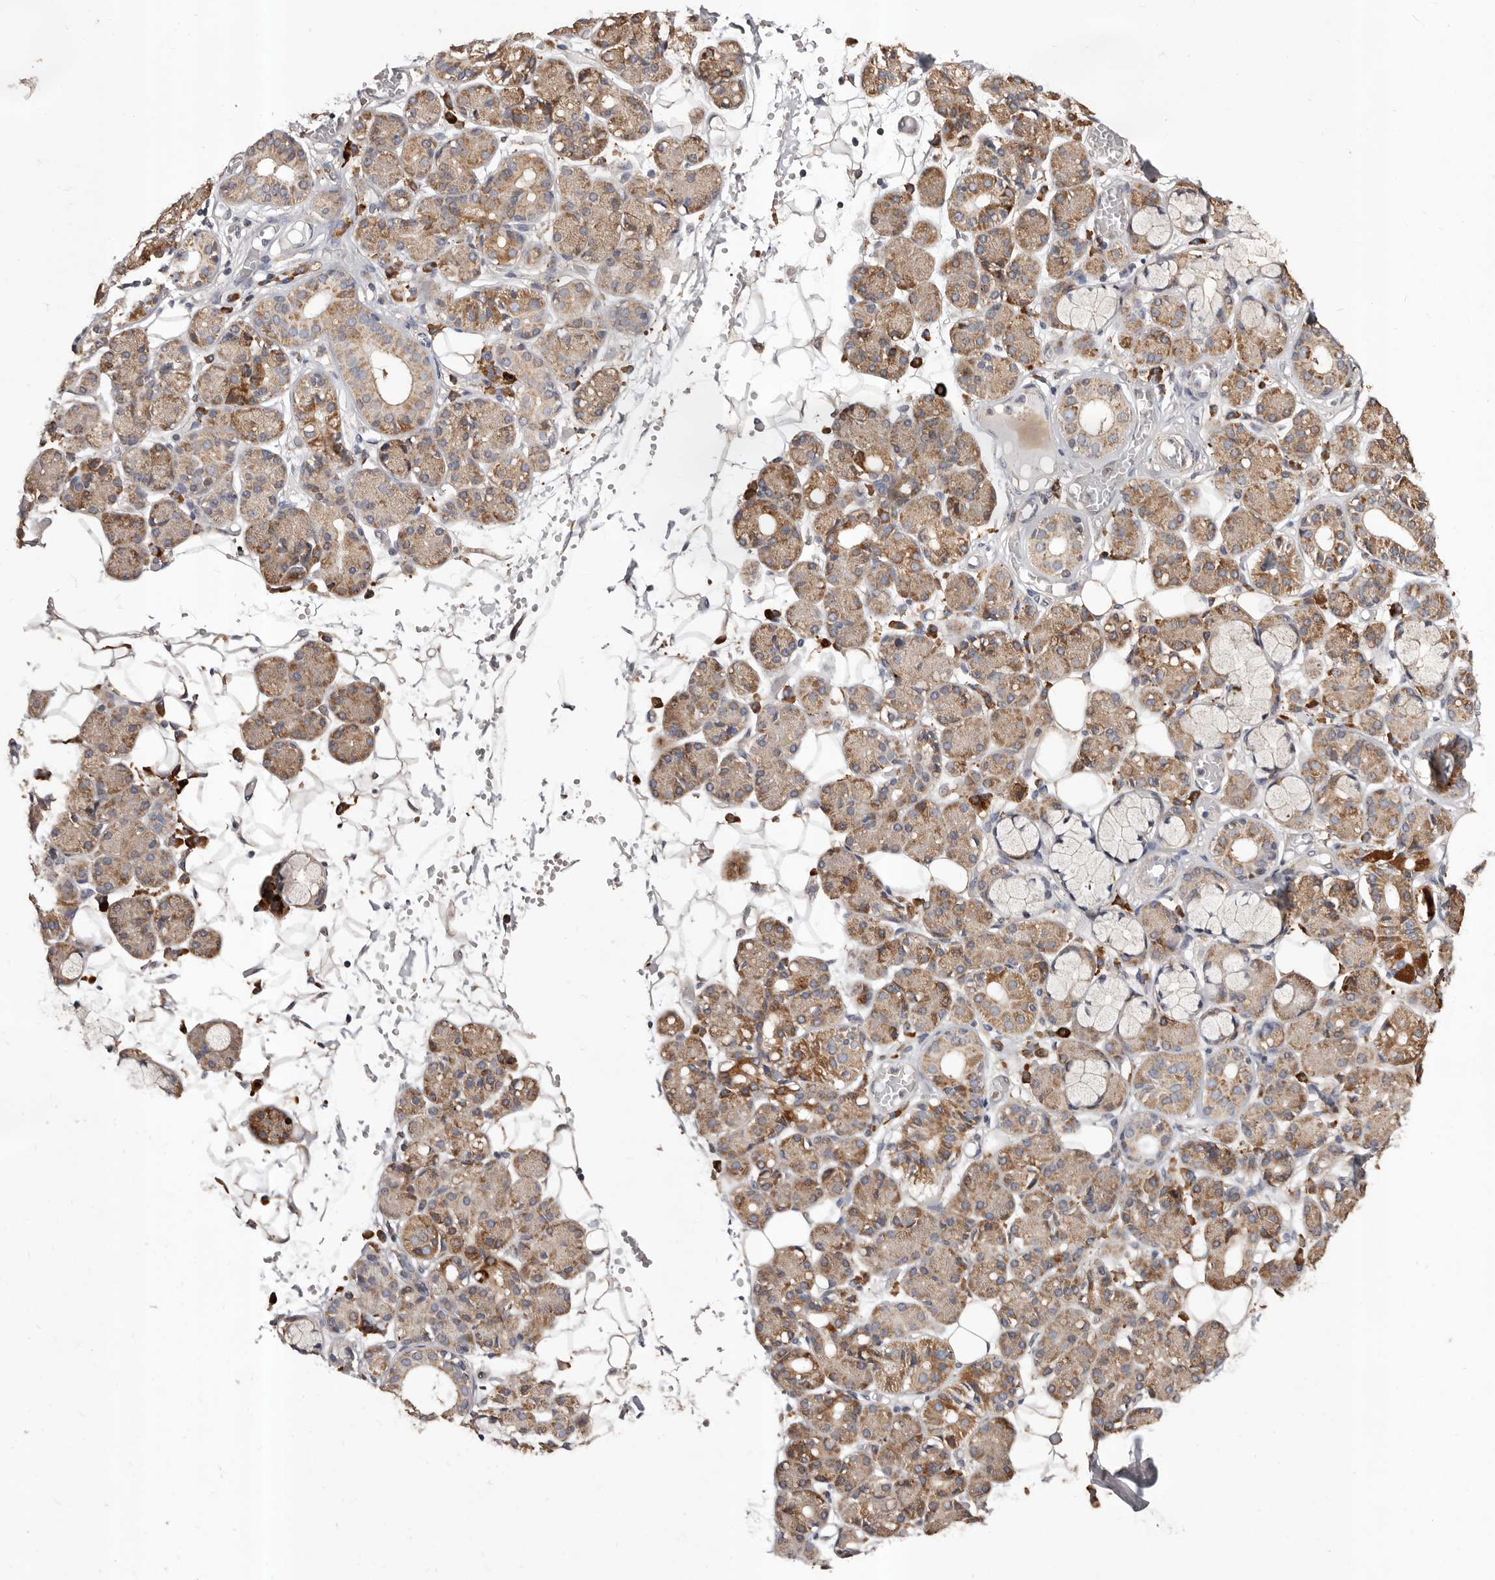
{"staining": {"intensity": "moderate", "quantity": "25%-75%", "location": "cytoplasmic/membranous"}, "tissue": "salivary gland", "cell_type": "Glandular cells", "image_type": "normal", "snomed": [{"axis": "morphology", "description": "Normal tissue, NOS"}, {"axis": "topography", "description": "Salivary gland"}], "caption": "Glandular cells show medium levels of moderate cytoplasmic/membranous expression in approximately 25%-75% of cells in normal human salivary gland.", "gene": "STEAP2", "patient": {"sex": "male", "age": 63}}